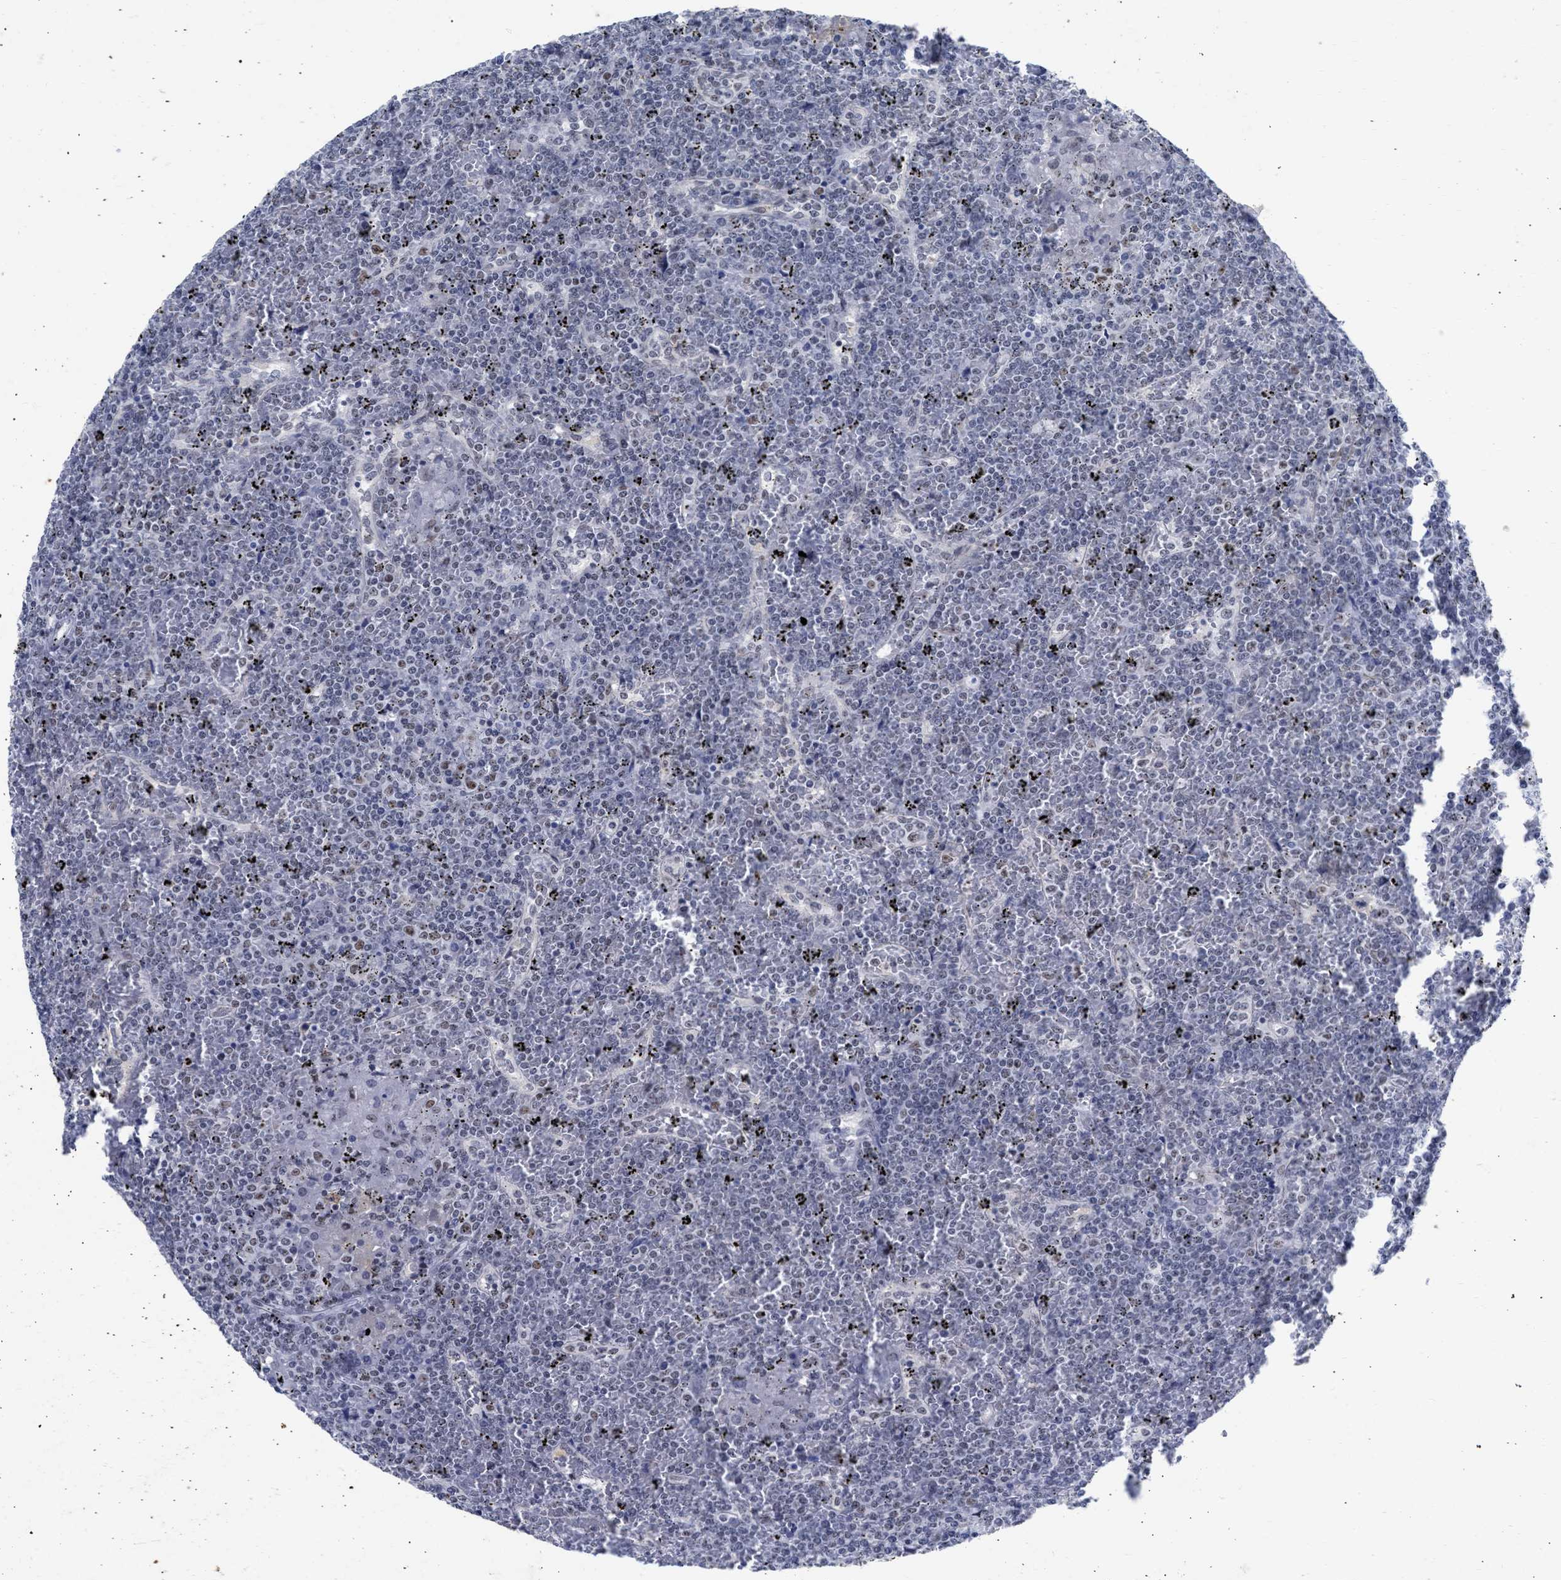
{"staining": {"intensity": "weak", "quantity": "<25%", "location": "nuclear"}, "tissue": "lymphoma", "cell_type": "Tumor cells", "image_type": "cancer", "snomed": [{"axis": "morphology", "description": "Malignant lymphoma, non-Hodgkin's type, Low grade"}, {"axis": "topography", "description": "Spleen"}], "caption": "A high-resolution photomicrograph shows IHC staining of malignant lymphoma, non-Hodgkin's type (low-grade), which shows no significant staining in tumor cells.", "gene": "DDX41", "patient": {"sex": "female", "age": 19}}